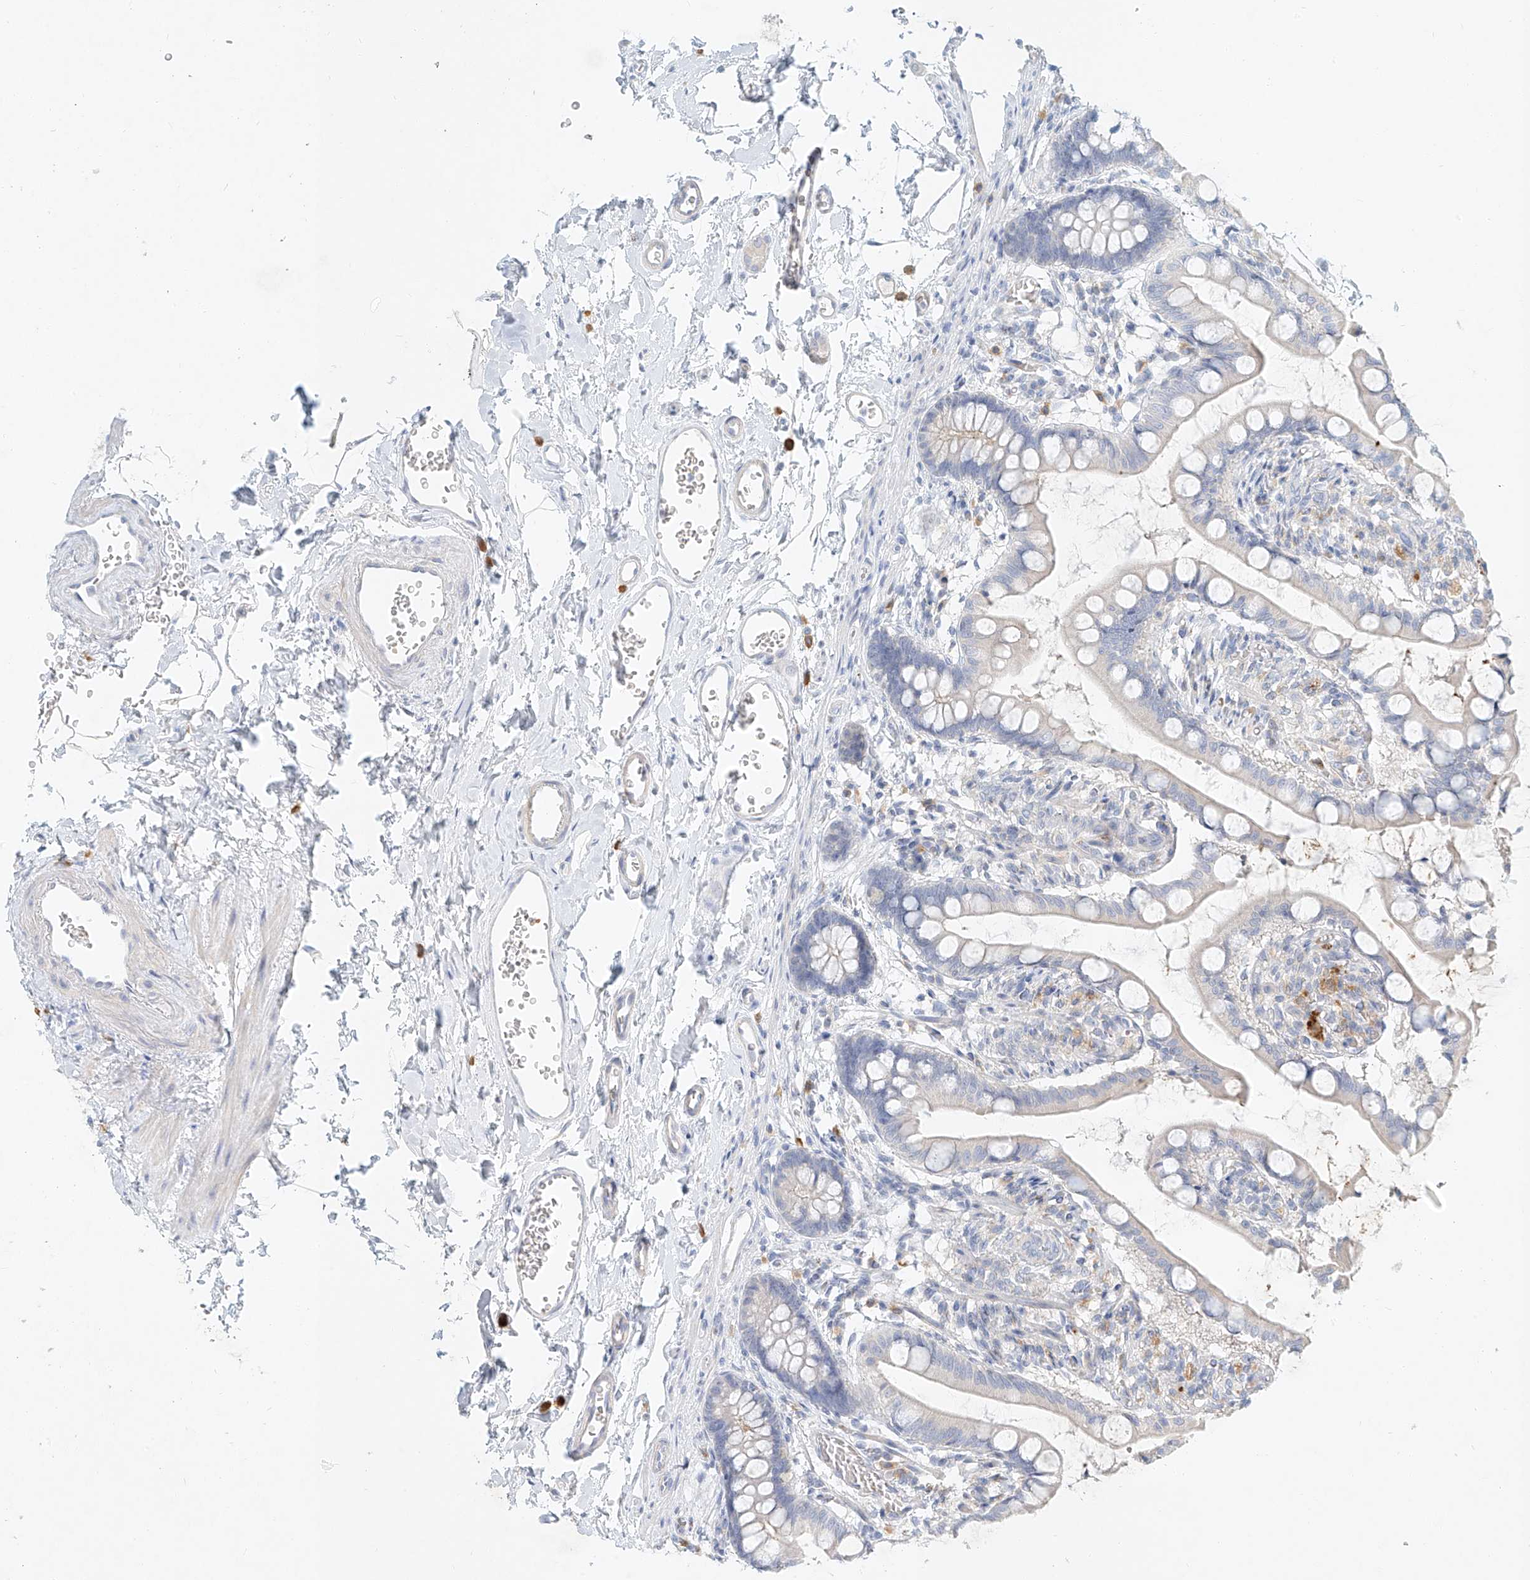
{"staining": {"intensity": "negative", "quantity": "none", "location": "none"}, "tissue": "small intestine", "cell_type": "Glandular cells", "image_type": "normal", "snomed": [{"axis": "morphology", "description": "Normal tissue, NOS"}, {"axis": "topography", "description": "Small intestine"}], "caption": "A micrograph of human small intestine is negative for staining in glandular cells. Brightfield microscopy of IHC stained with DAB (3,3'-diaminobenzidine) (brown) and hematoxylin (blue), captured at high magnification.", "gene": "SYTL3", "patient": {"sex": "male", "age": 52}}